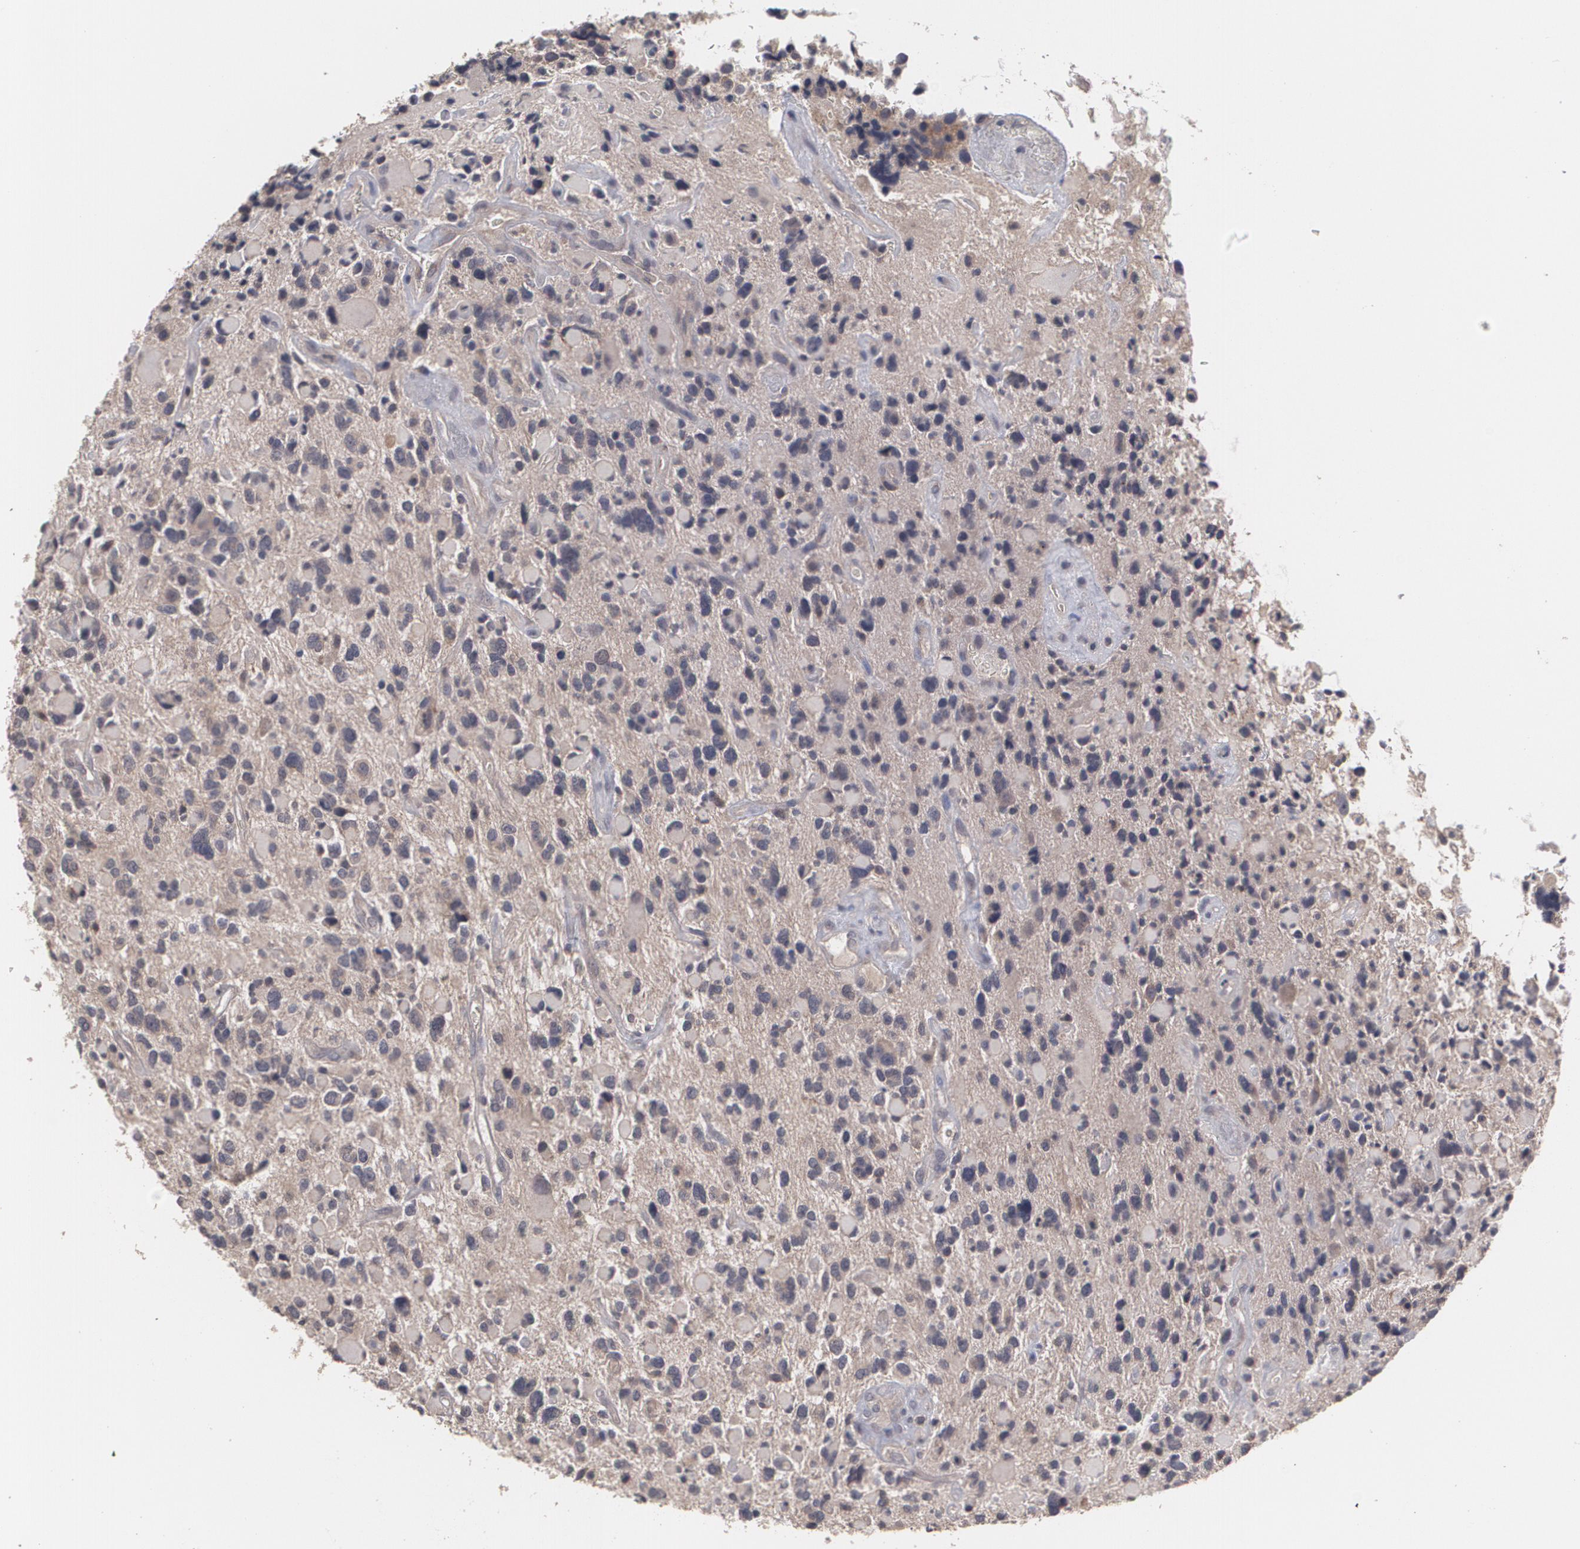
{"staining": {"intensity": "moderate", "quantity": ">75%", "location": "cytoplasmic/membranous"}, "tissue": "glioma", "cell_type": "Tumor cells", "image_type": "cancer", "snomed": [{"axis": "morphology", "description": "Glioma, malignant, High grade"}, {"axis": "topography", "description": "Brain"}], "caption": "Malignant glioma (high-grade) stained for a protein (brown) shows moderate cytoplasmic/membranous positive positivity in about >75% of tumor cells.", "gene": "ARF6", "patient": {"sex": "female", "age": 37}}